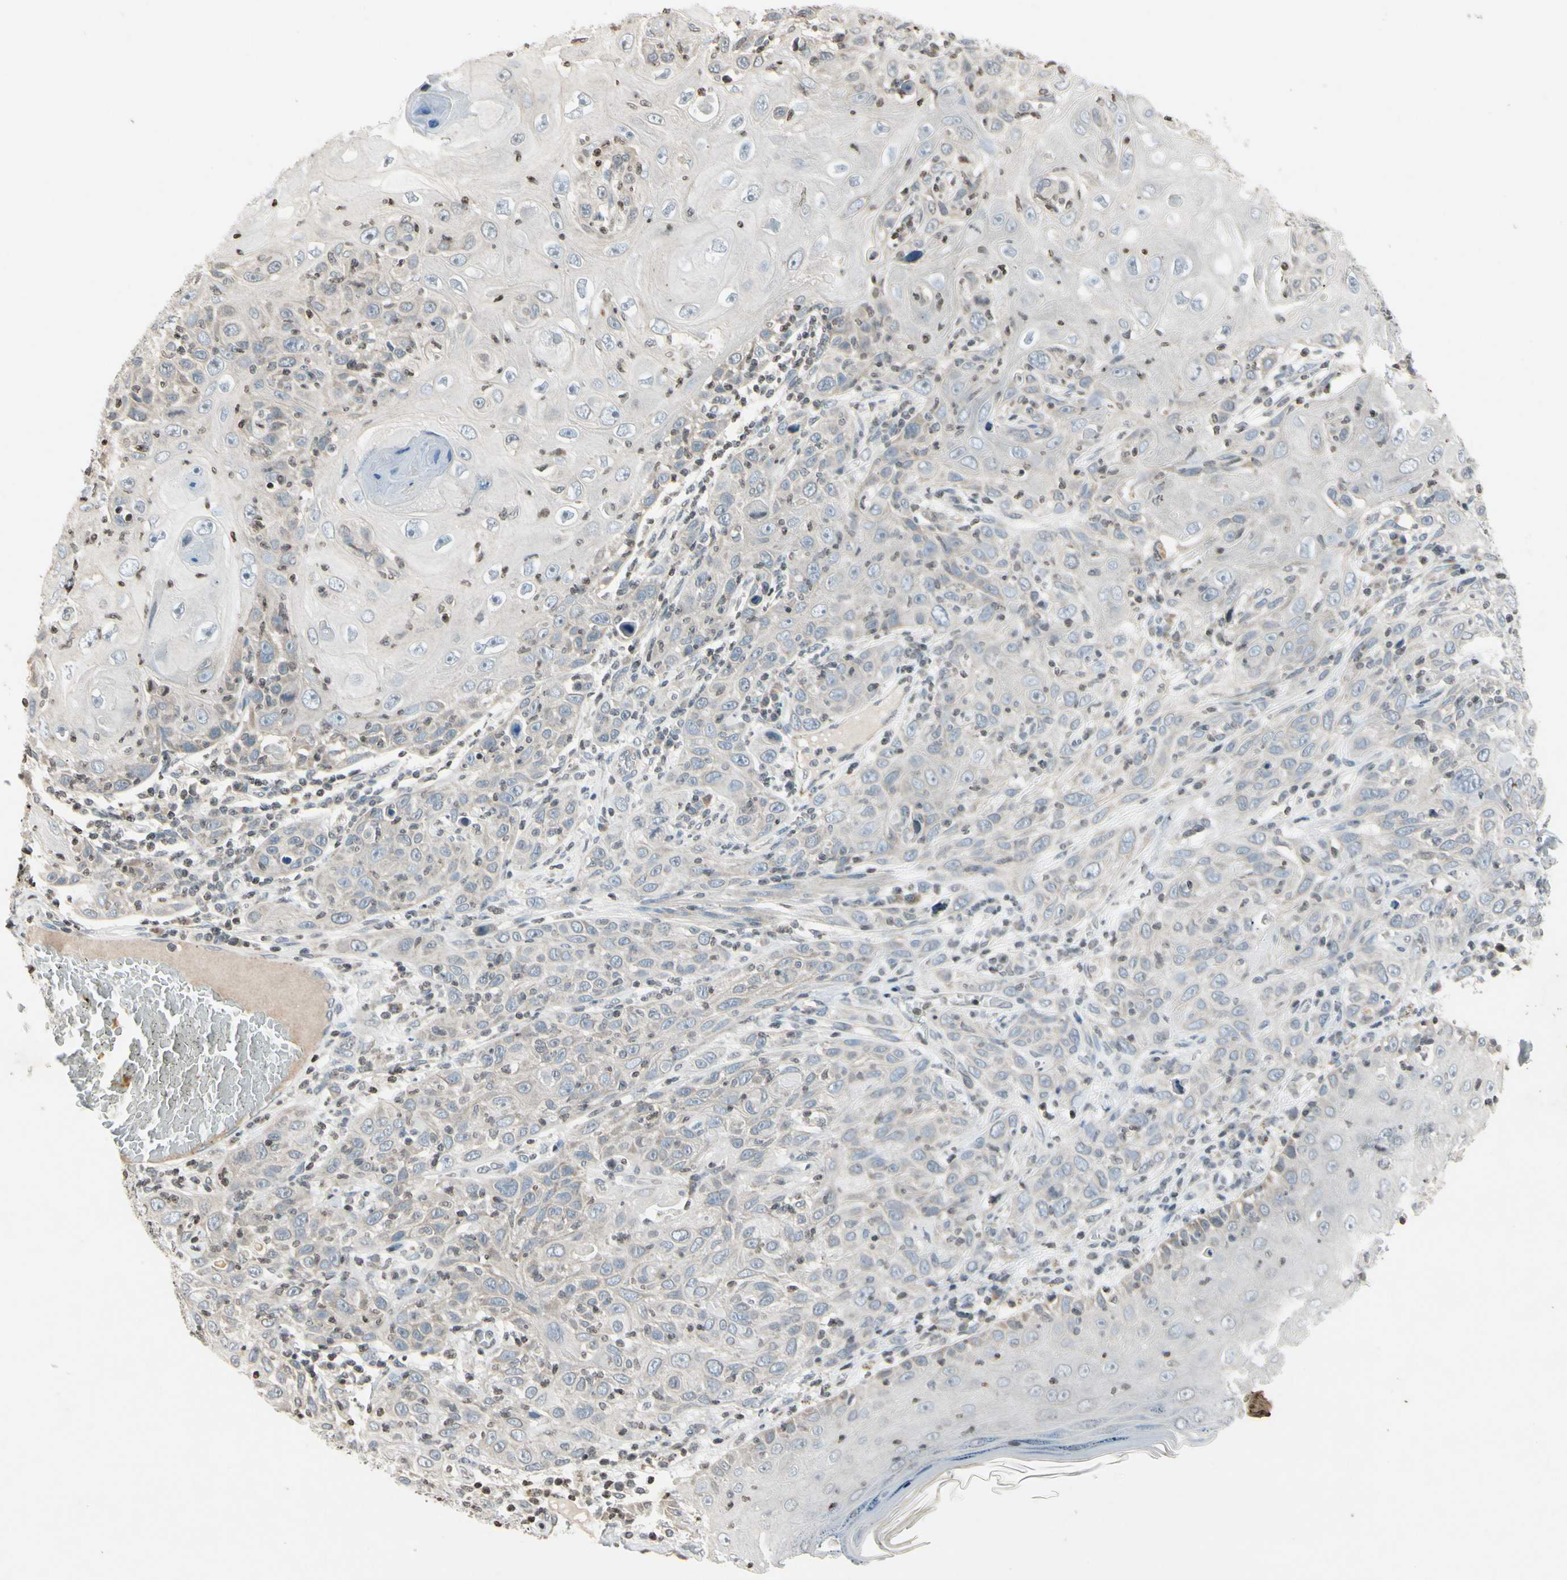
{"staining": {"intensity": "weak", "quantity": "25%-75%", "location": "cytoplasmic/membranous"}, "tissue": "skin cancer", "cell_type": "Tumor cells", "image_type": "cancer", "snomed": [{"axis": "morphology", "description": "Squamous cell carcinoma, NOS"}, {"axis": "topography", "description": "Skin"}], "caption": "This micrograph shows immunohistochemistry (IHC) staining of human skin cancer, with low weak cytoplasmic/membranous staining in approximately 25%-75% of tumor cells.", "gene": "CLDN11", "patient": {"sex": "female", "age": 88}}